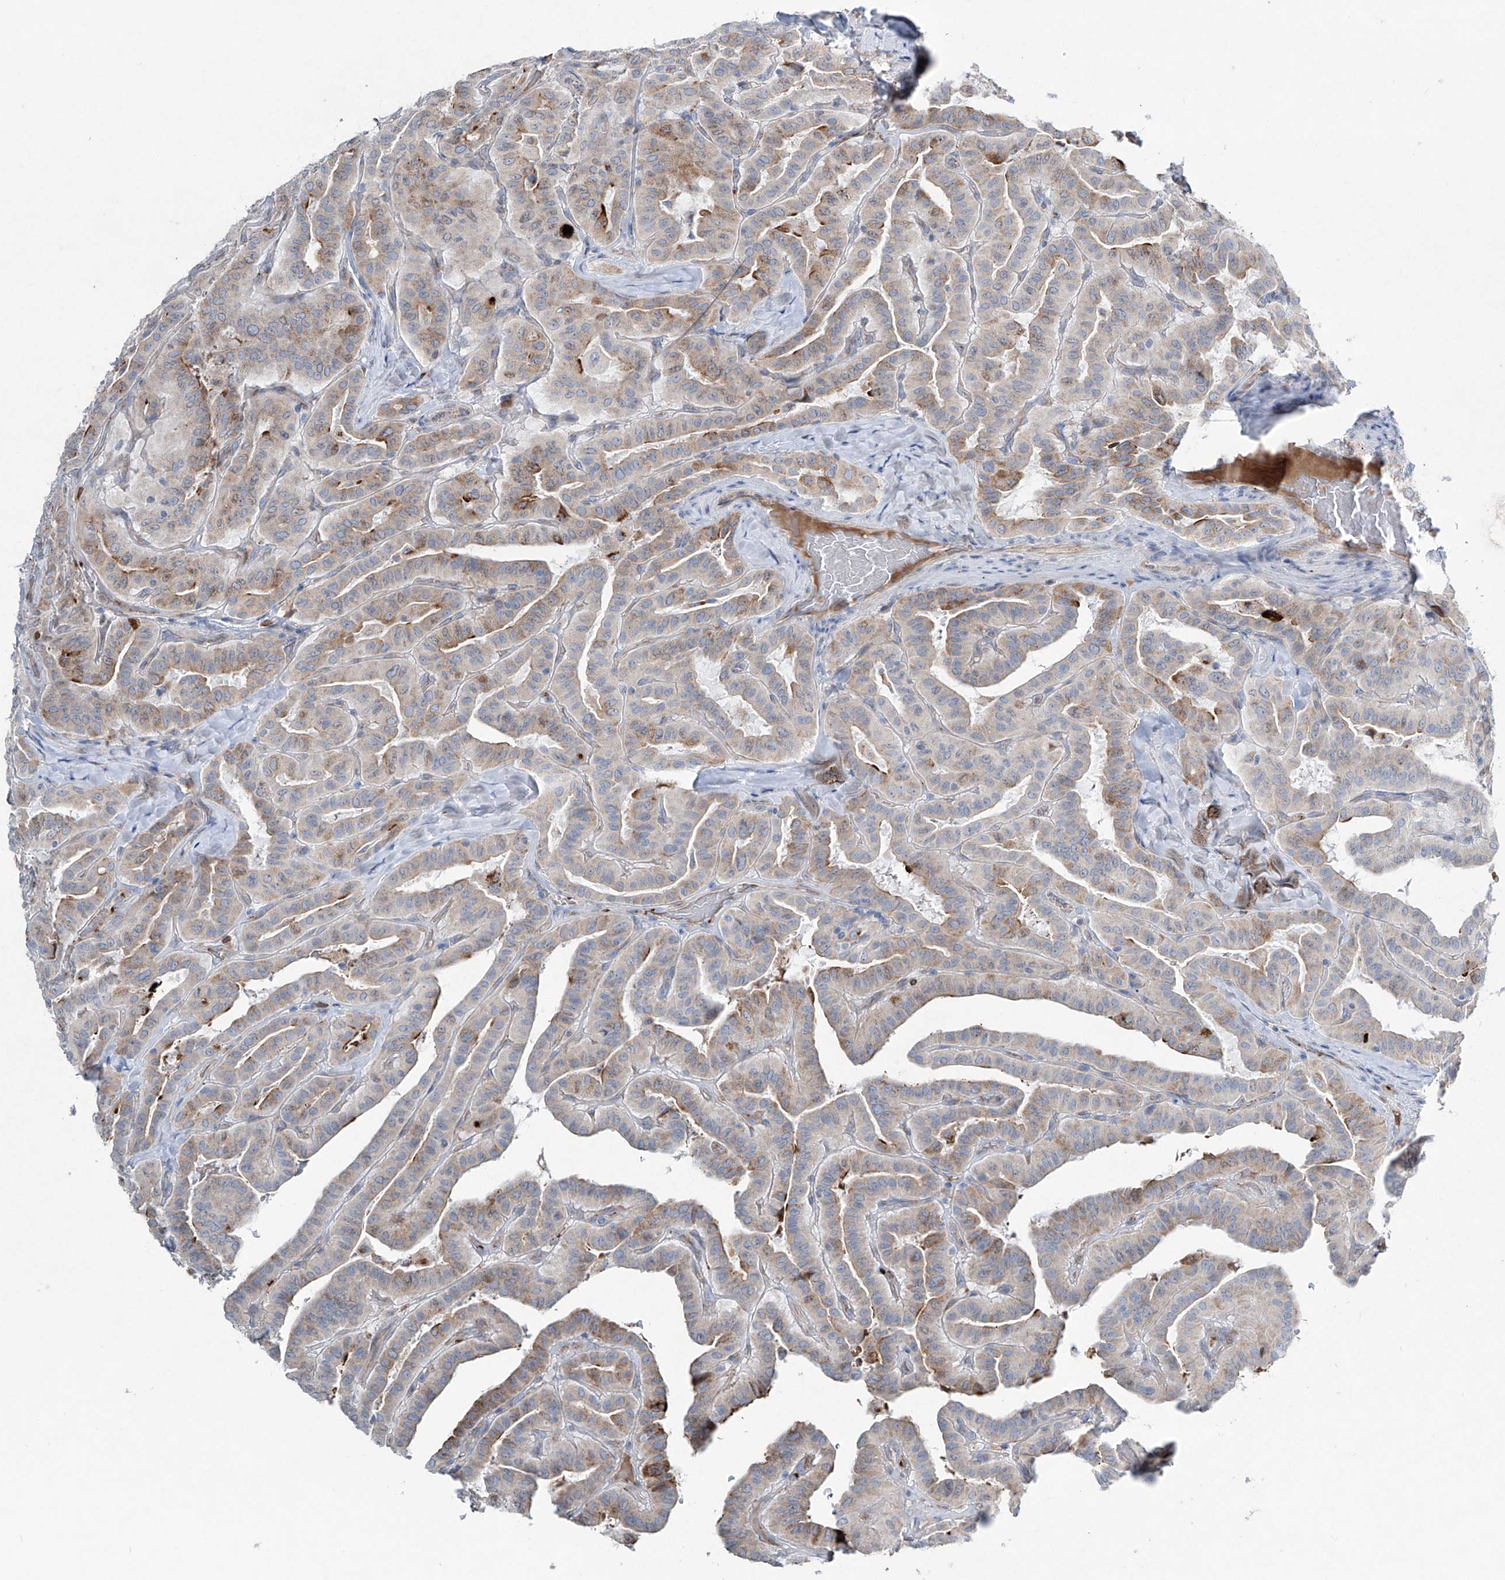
{"staining": {"intensity": "weak", "quantity": "25%-75%", "location": "cytoplasmic/membranous"}, "tissue": "thyroid cancer", "cell_type": "Tumor cells", "image_type": "cancer", "snomed": [{"axis": "morphology", "description": "Papillary adenocarcinoma, NOS"}, {"axis": "topography", "description": "Thyroid gland"}], "caption": "DAB immunohistochemical staining of papillary adenocarcinoma (thyroid) shows weak cytoplasmic/membranous protein staining in about 25%-75% of tumor cells.", "gene": "CDH5", "patient": {"sex": "male", "age": 77}}